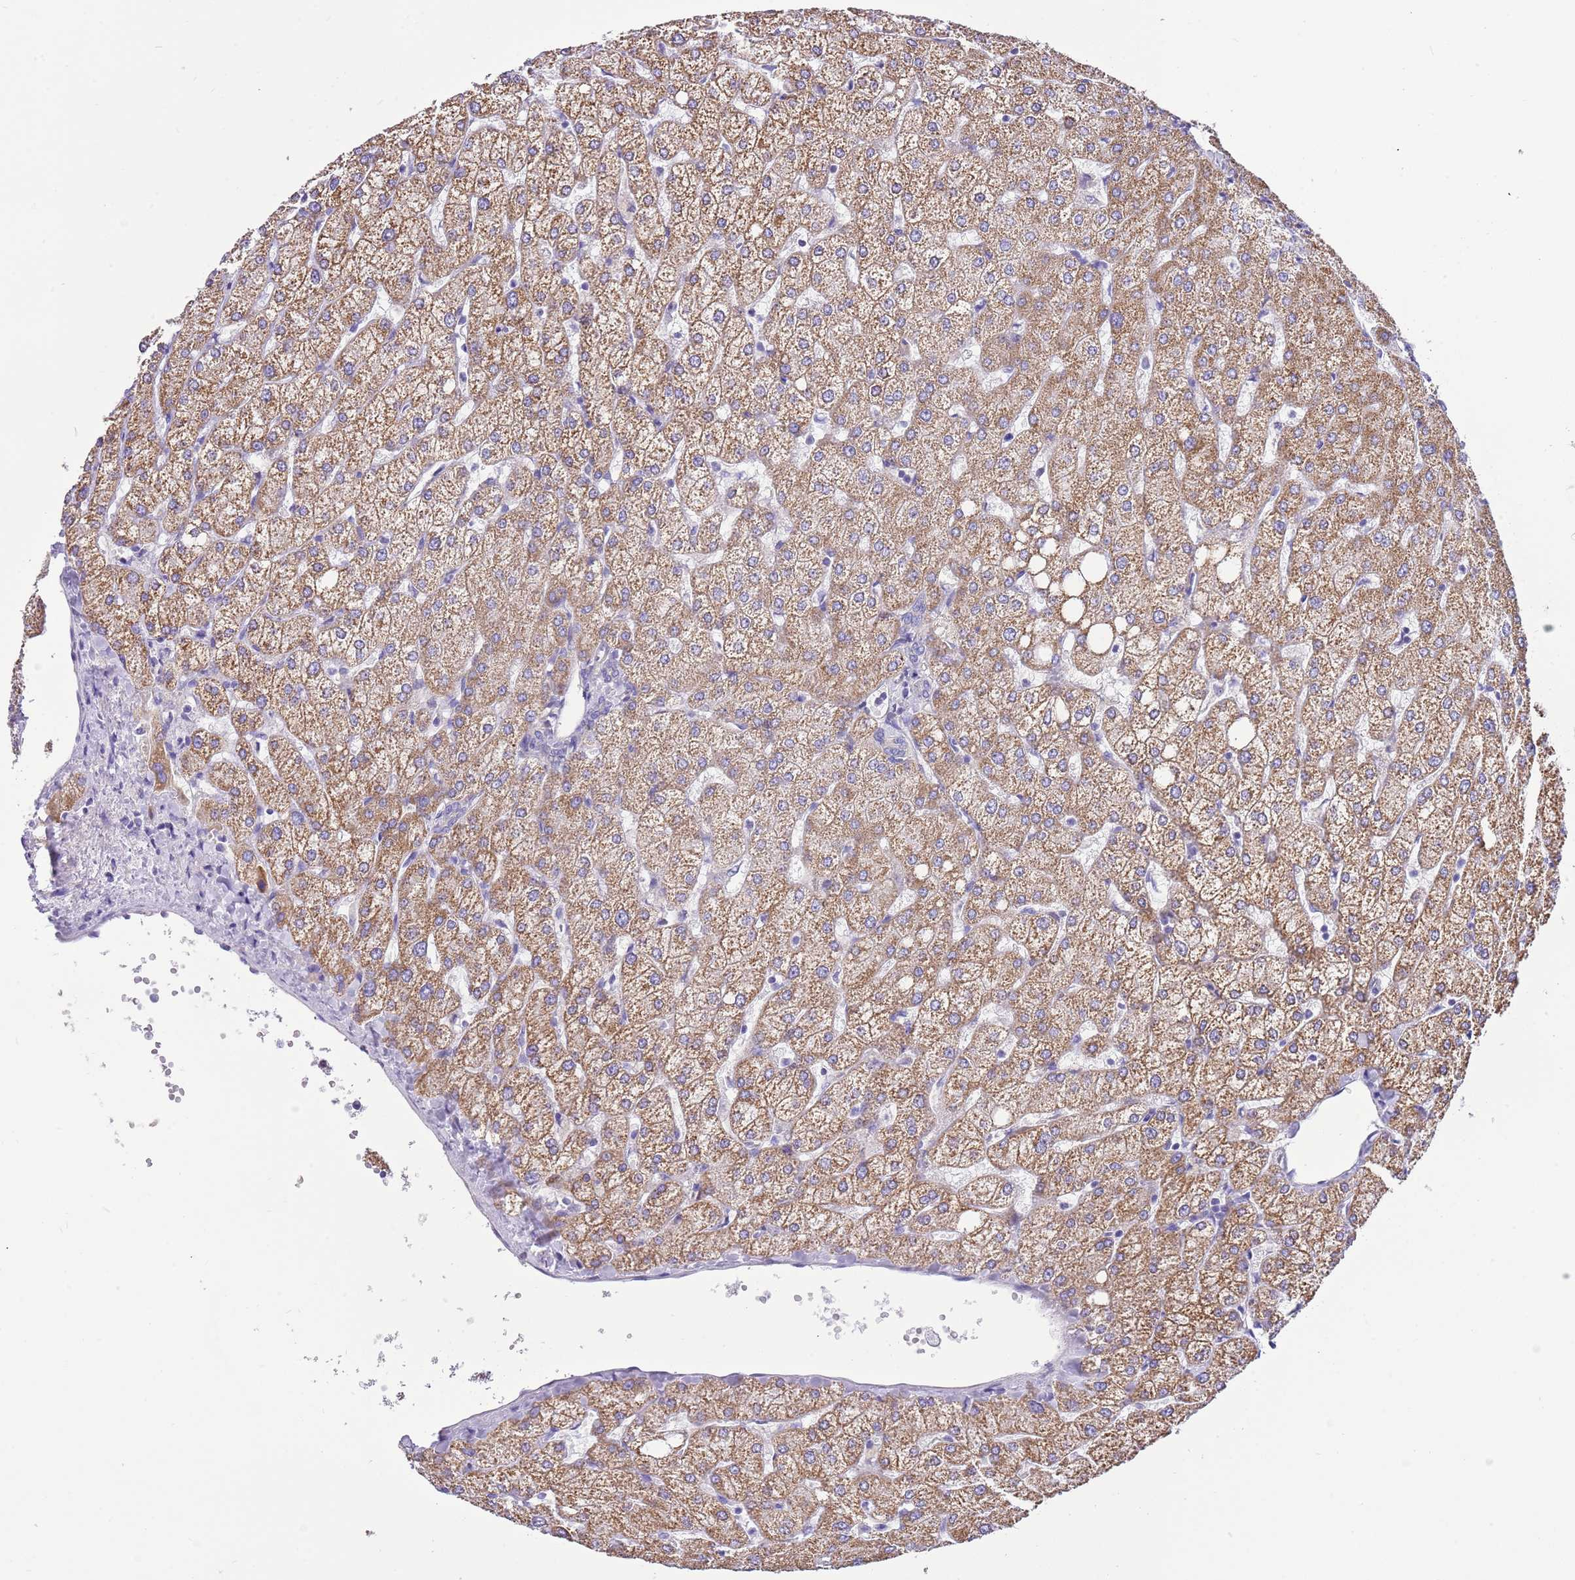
{"staining": {"intensity": "negative", "quantity": "none", "location": "none"}, "tissue": "liver", "cell_type": "Cholangiocytes", "image_type": "normal", "snomed": [{"axis": "morphology", "description": "Normal tissue, NOS"}, {"axis": "topography", "description": "Liver"}], "caption": "Cholangiocytes are negative for brown protein staining in benign liver. (Stains: DAB immunohistochemistry with hematoxylin counter stain, Microscopy: brightfield microscopy at high magnification).", "gene": "SERINC3", "patient": {"sex": "female", "age": 54}}